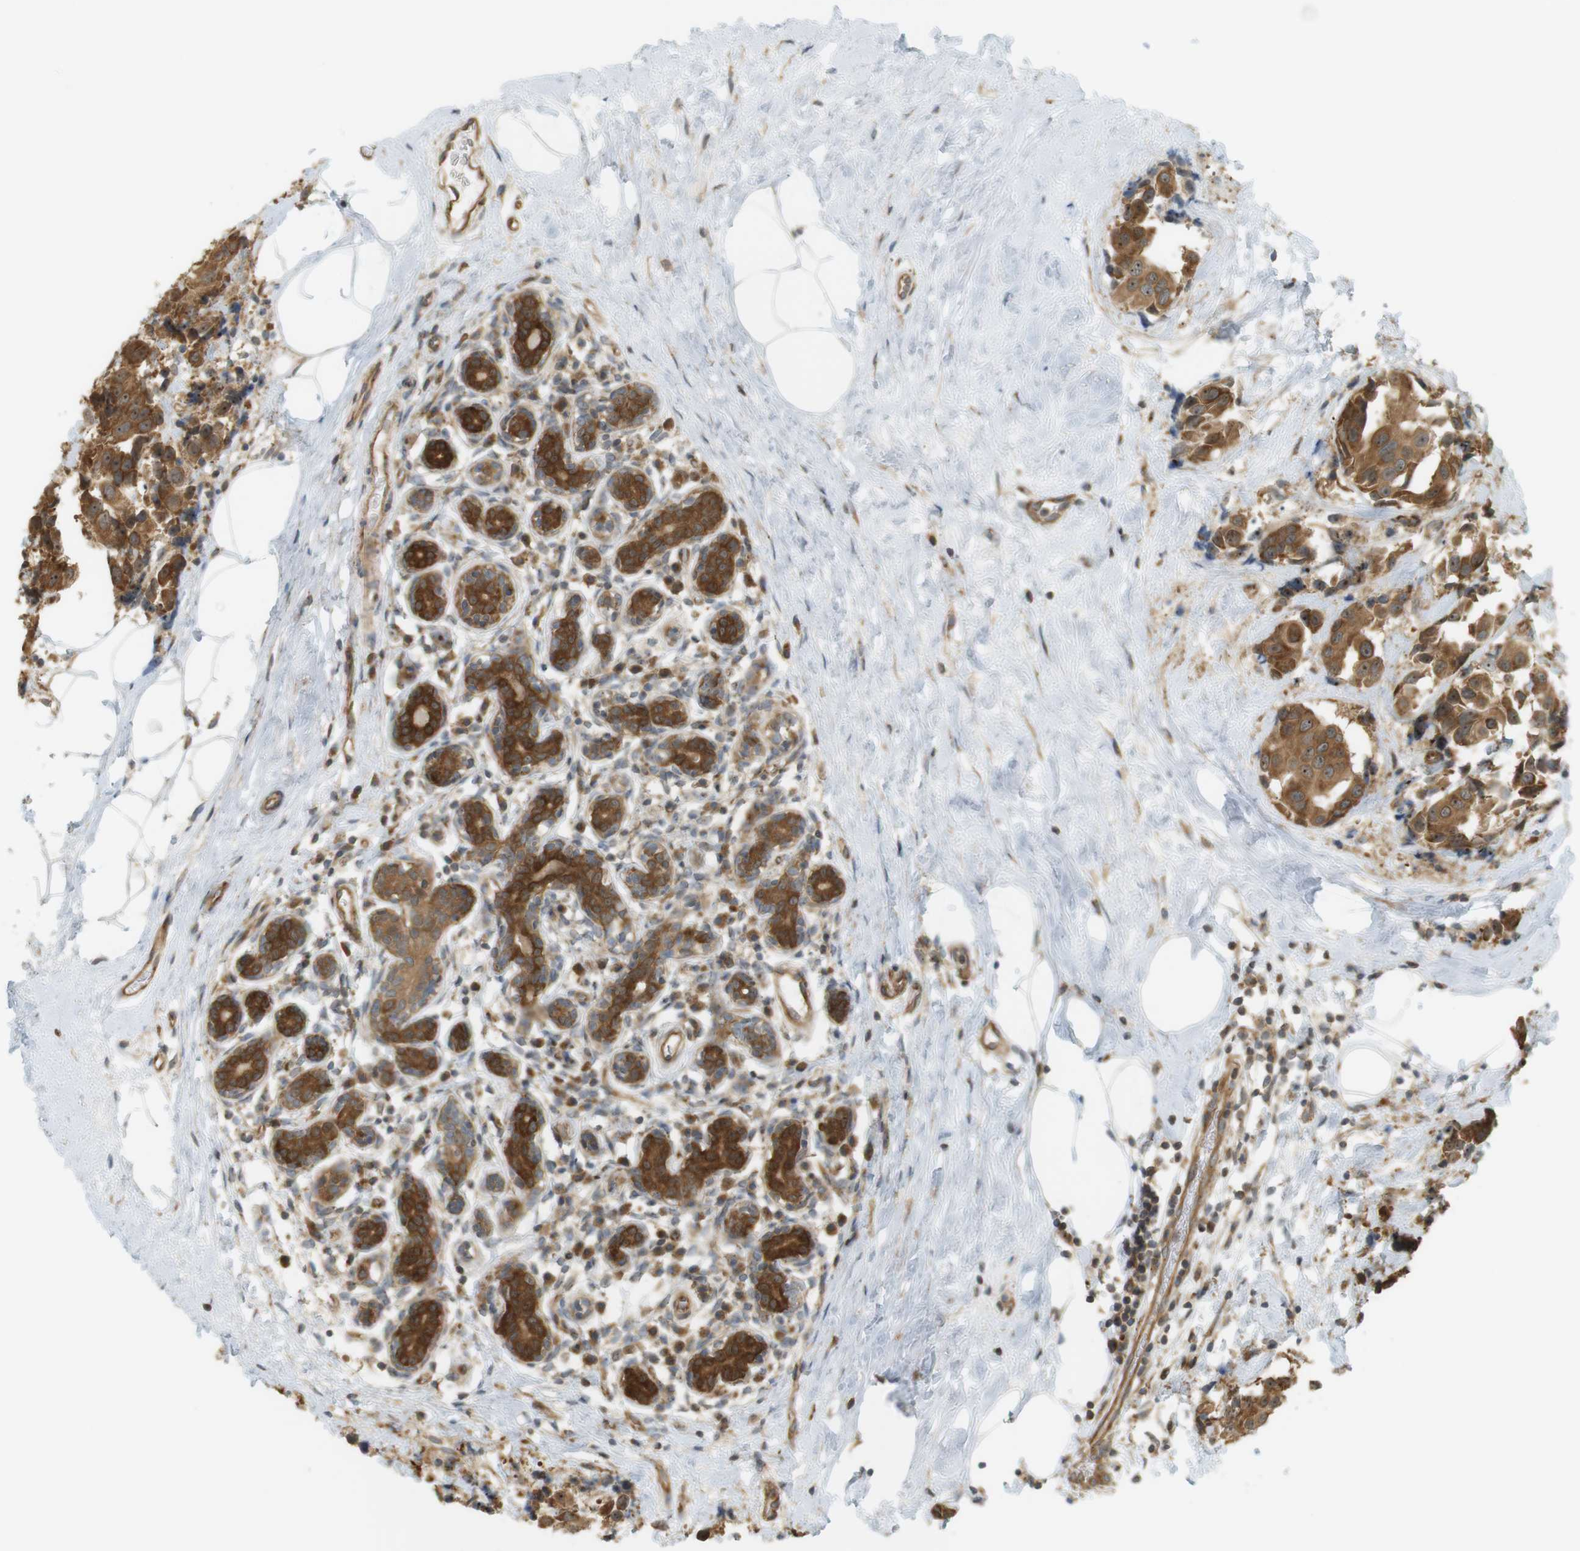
{"staining": {"intensity": "strong", "quantity": ">75%", "location": "cytoplasmic/membranous,nuclear"}, "tissue": "breast cancer", "cell_type": "Tumor cells", "image_type": "cancer", "snomed": [{"axis": "morphology", "description": "Normal tissue, NOS"}, {"axis": "morphology", "description": "Duct carcinoma"}, {"axis": "topography", "description": "Breast"}], "caption": "Brown immunohistochemical staining in human breast cancer (intraductal carcinoma) shows strong cytoplasmic/membranous and nuclear positivity in approximately >75% of tumor cells. (IHC, brightfield microscopy, high magnification).", "gene": "PA2G4", "patient": {"sex": "female", "age": 39}}